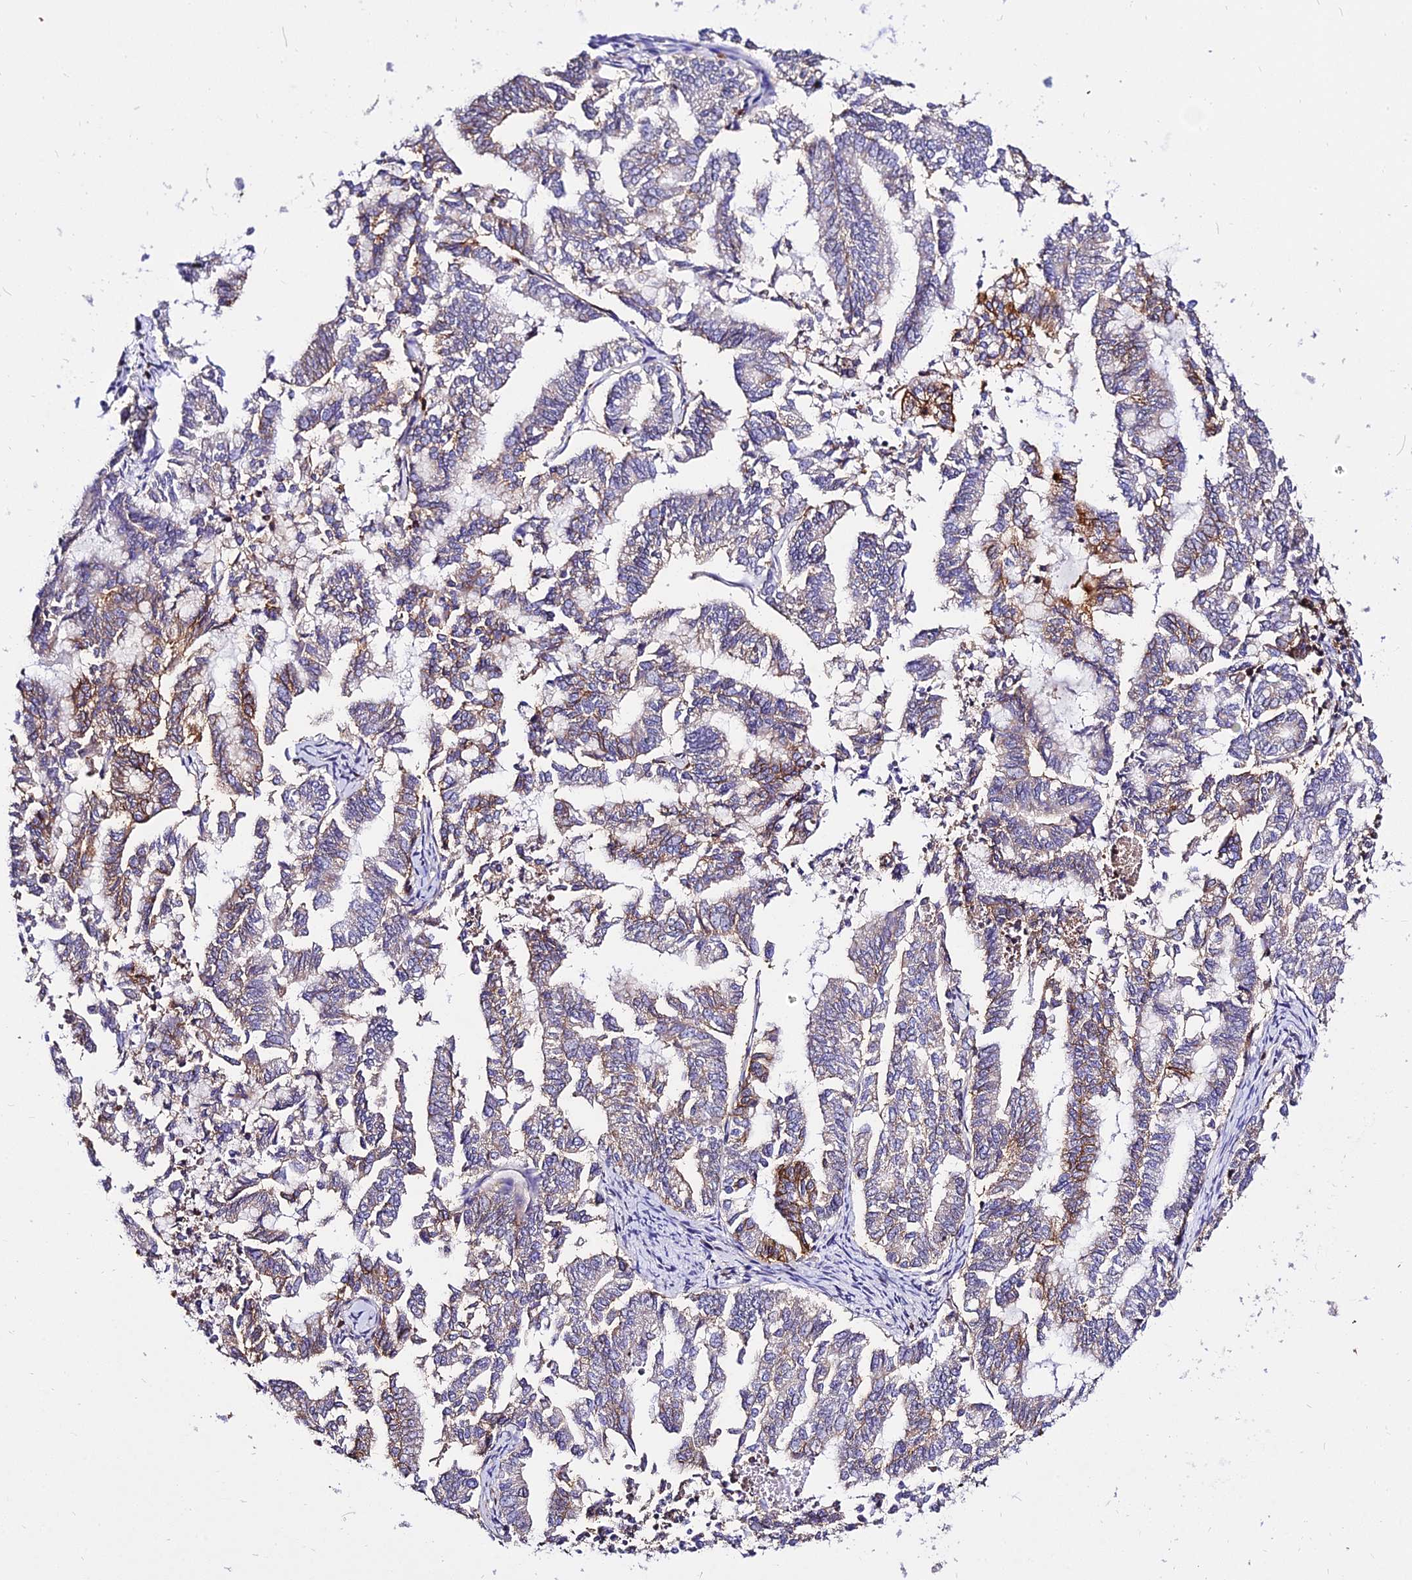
{"staining": {"intensity": "moderate", "quantity": "<25%", "location": "cytoplasmic/membranous"}, "tissue": "endometrial cancer", "cell_type": "Tumor cells", "image_type": "cancer", "snomed": [{"axis": "morphology", "description": "Adenocarcinoma, NOS"}, {"axis": "topography", "description": "Endometrium"}], "caption": "This micrograph reveals immunohistochemistry staining of human endometrial cancer (adenocarcinoma), with low moderate cytoplasmic/membranous expression in about <25% of tumor cells.", "gene": "CSRP1", "patient": {"sex": "female", "age": 79}}